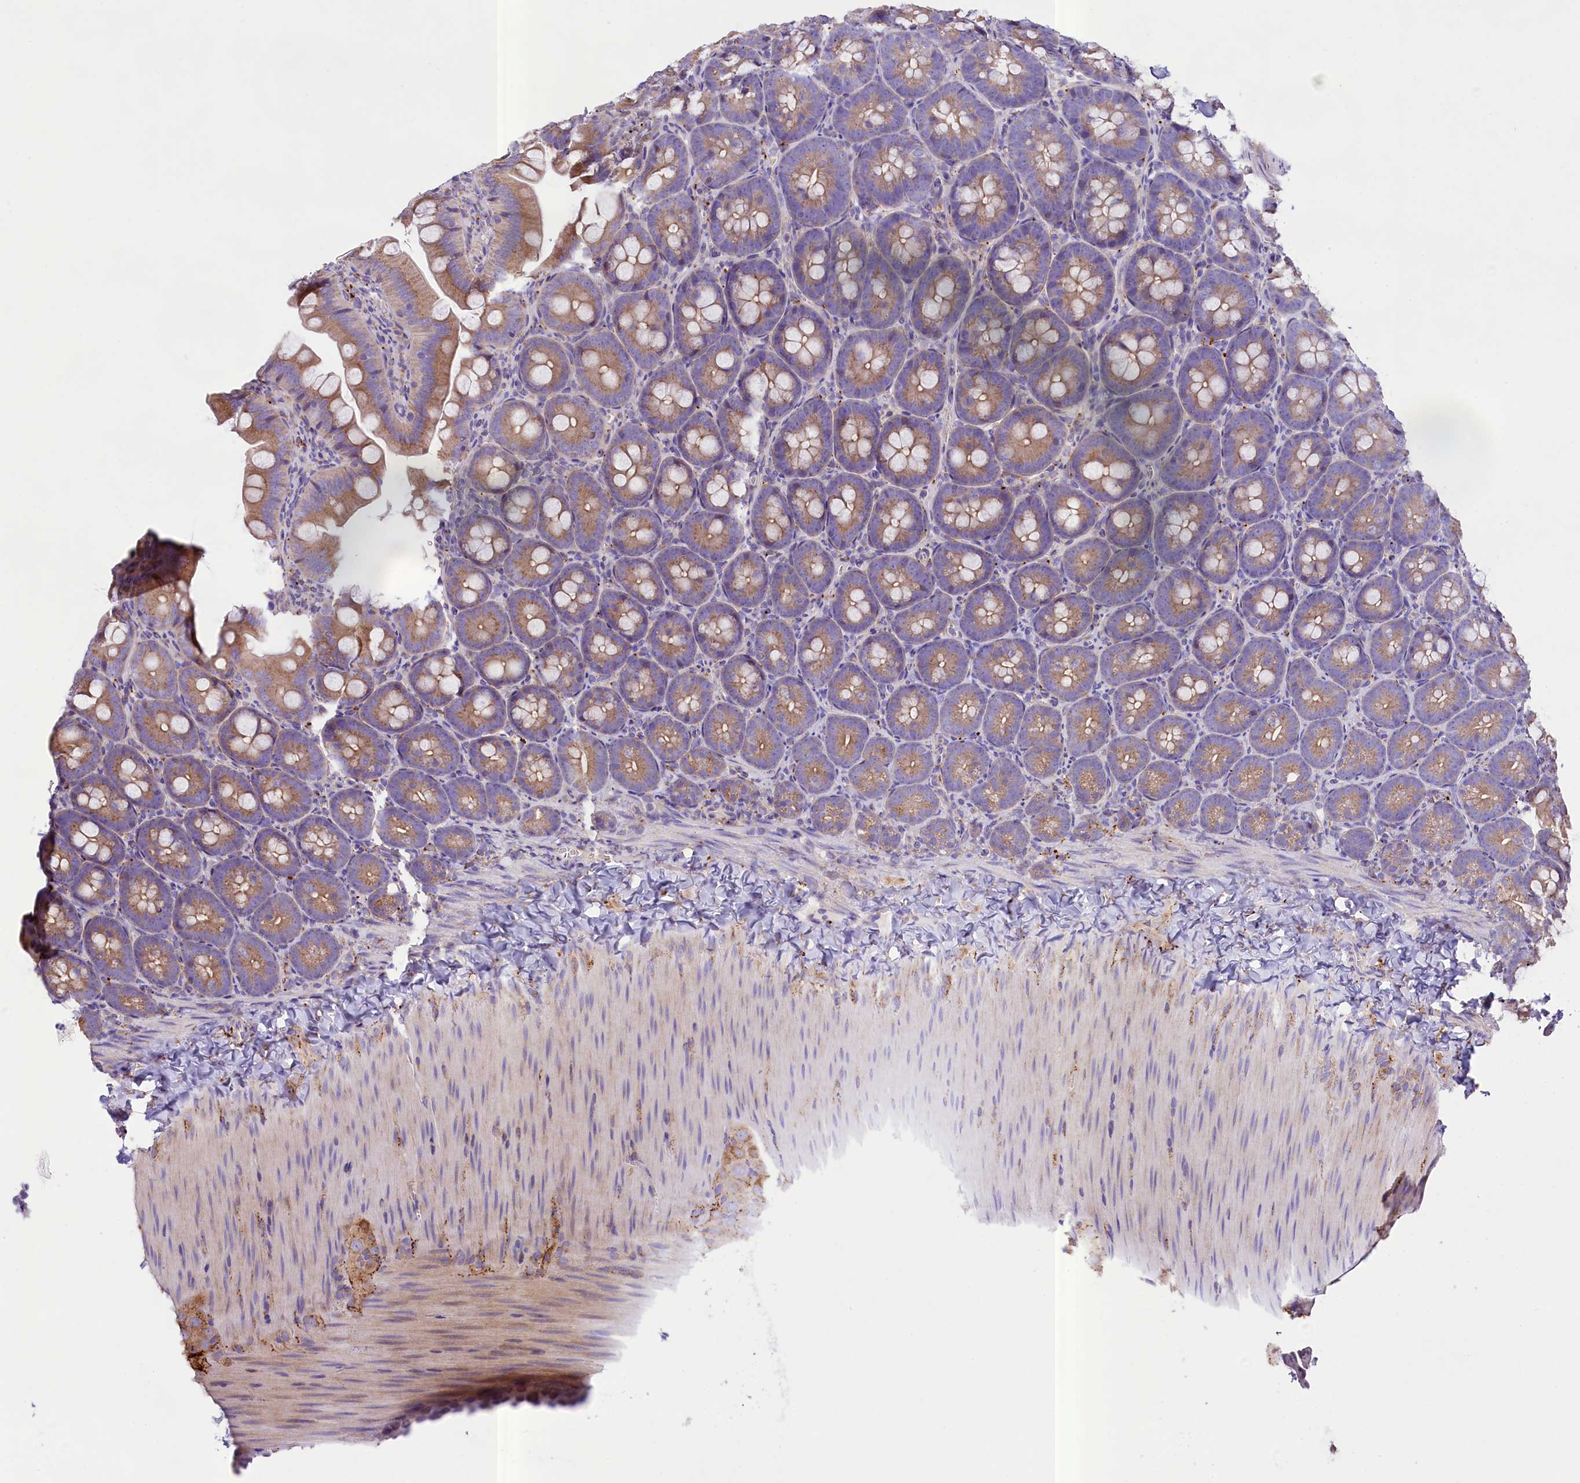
{"staining": {"intensity": "weak", "quantity": ">75%", "location": "cytoplasmic/membranous"}, "tissue": "appendix", "cell_type": "Glandular cells", "image_type": "normal", "snomed": [{"axis": "morphology", "description": "Normal tissue, NOS"}, {"axis": "topography", "description": "Appendix"}], "caption": "DAB (3,3'-diaminobenzidine) immunohistochemical staining of normal appendix shows weak cytoplasmic/membranous protein positivity in about >75% of glandular cells.", "gene": "PEMT", "patient": {"sex": "female", "age": 33}}